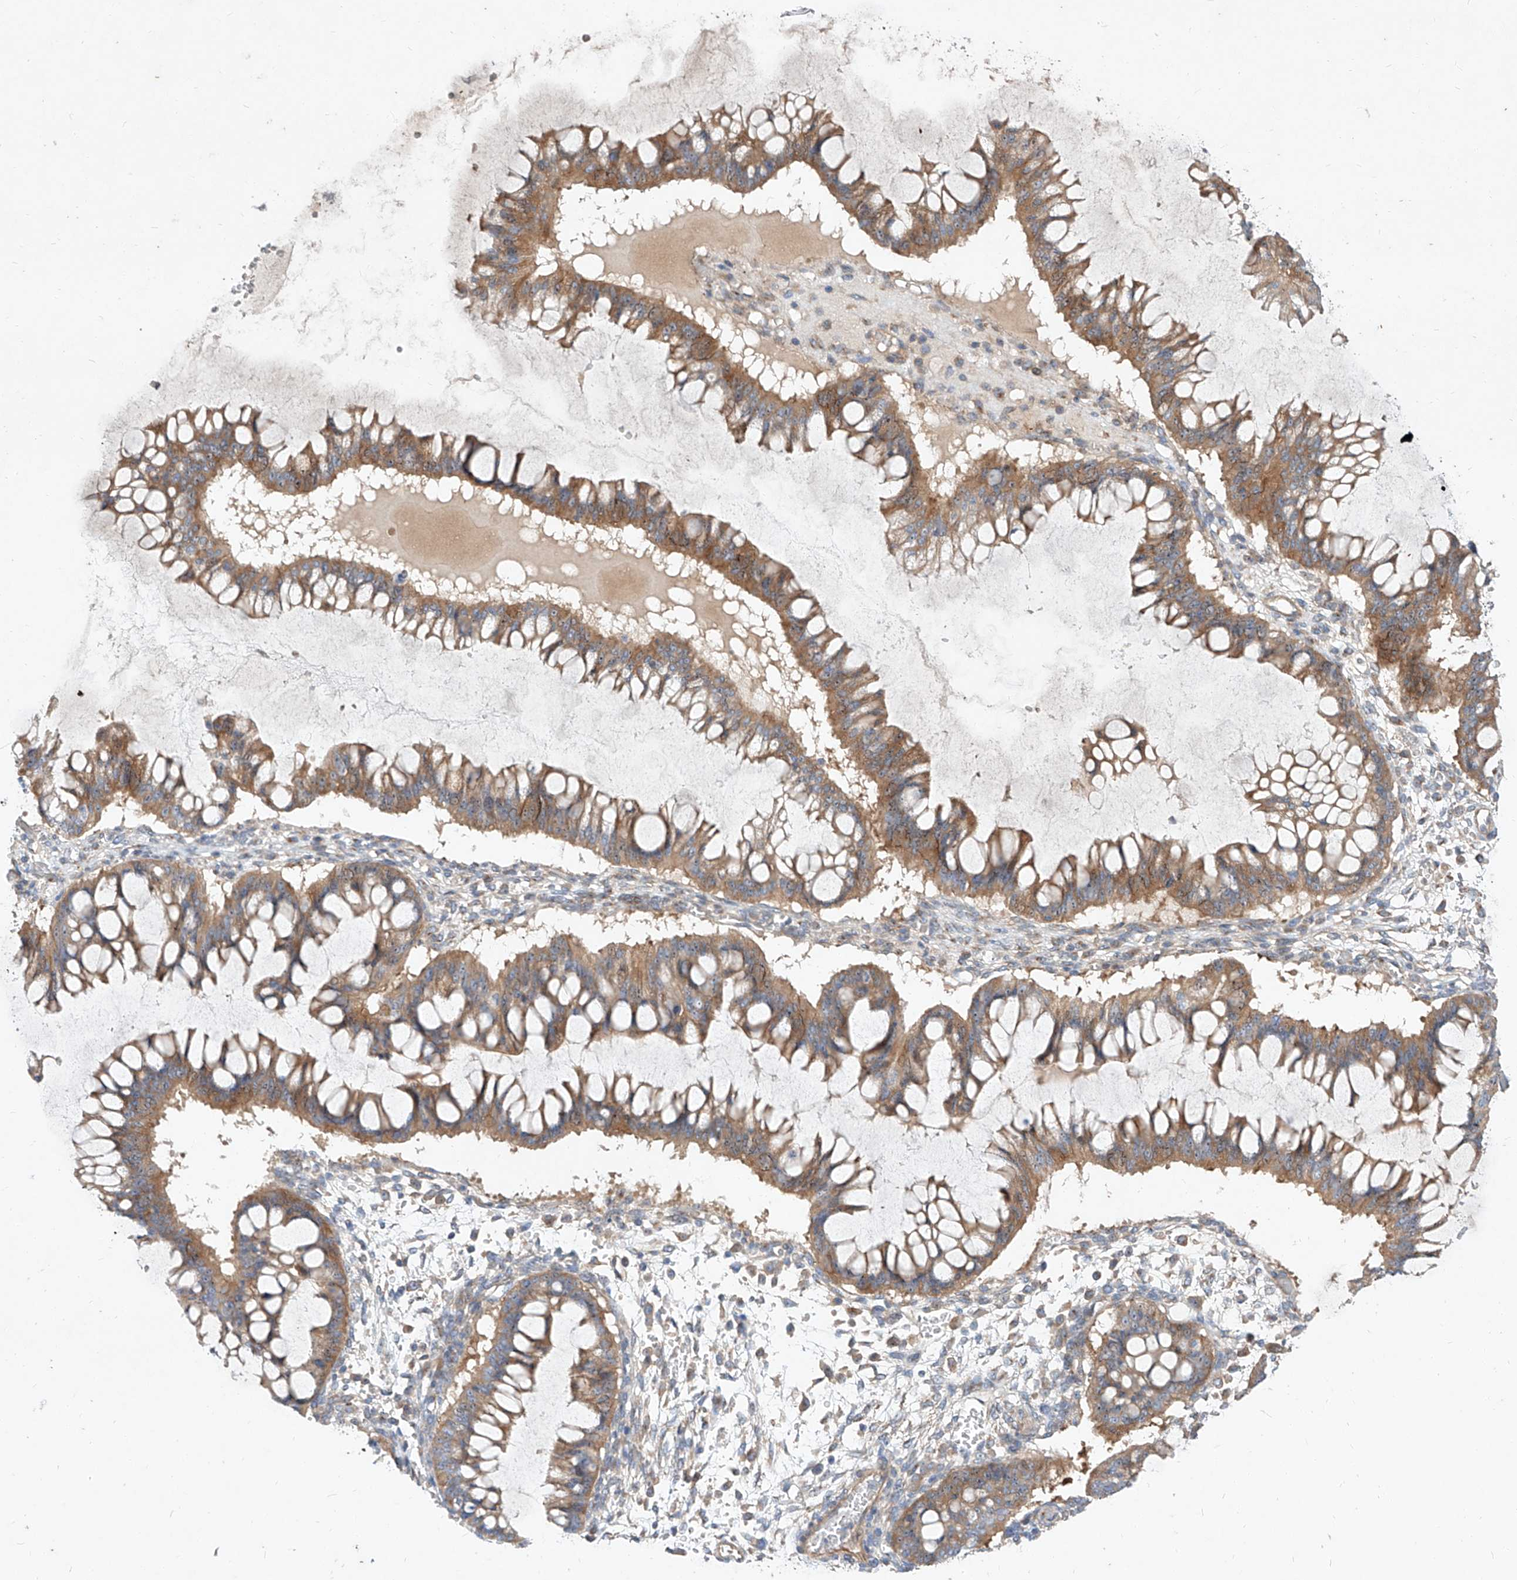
{"staining": {"intensity": "moderate", "quantity": ">75%", "location": "cytoplasmic/membranous"}, "tissue": "ovarian cancer", "cell_type": "Tumor cells", "image_type": "cancer", "snomed": [{"axis": "morphology", "description": "Cystadenocarcinoma, mucinous, NOS"}, {"axis": "topography", "description": "Ovary"}], "caption": "Moderate cytoplasmic/membranous positivity is appreciated in about >75% of tumor cells in ovarian cancer (mucinous cystadenocarcinoma). (DAB (3,3'-diaminobenzidine) IHC, brown staining for protein, blue staining for nuclei).", "gene": "DIRAS3", "patient": {"sex": "female", "age": 73}}